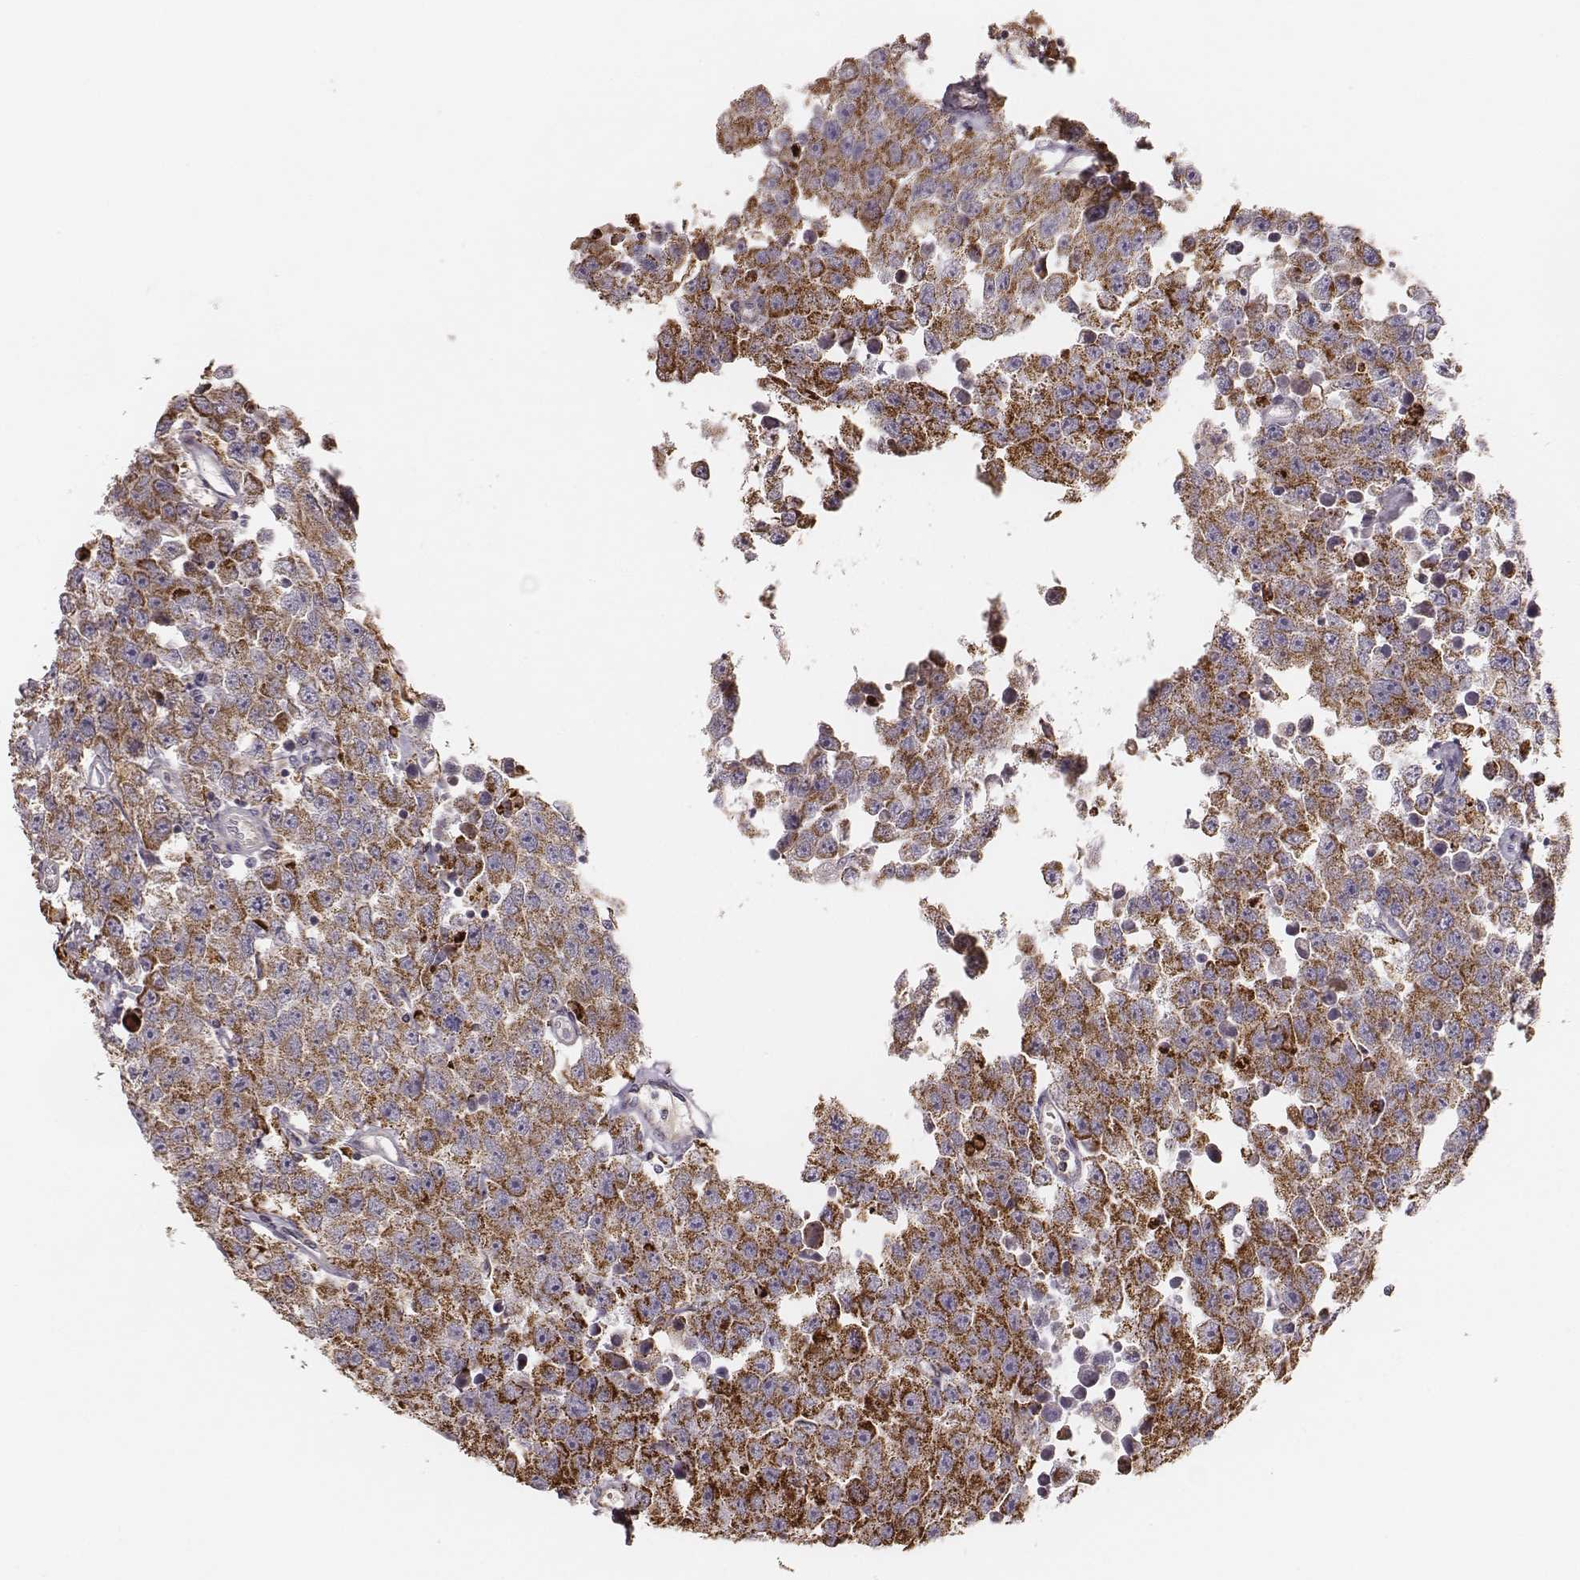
{"staining": {"intensity": "moderate", "quantity": ">75%", "location": "cytoplasmic/membranous"}, "tissue": "testis cancer", "cell_type": "Tumor cells", "image_type": "cancer", "snomed": [{"axis": "morphology", "description": "Seminoma, NOS"}, {"axis": "topography", "description": "Testis"}], "caption": "This is an image of immunohistochemistry (IHC) staining of testis cancer (seminoma), which shows moderate staining in the cytoplasmic/membranous of tumor cells.", "gene": "TUFM", "patient": {"sex": "male", "age": 52}}